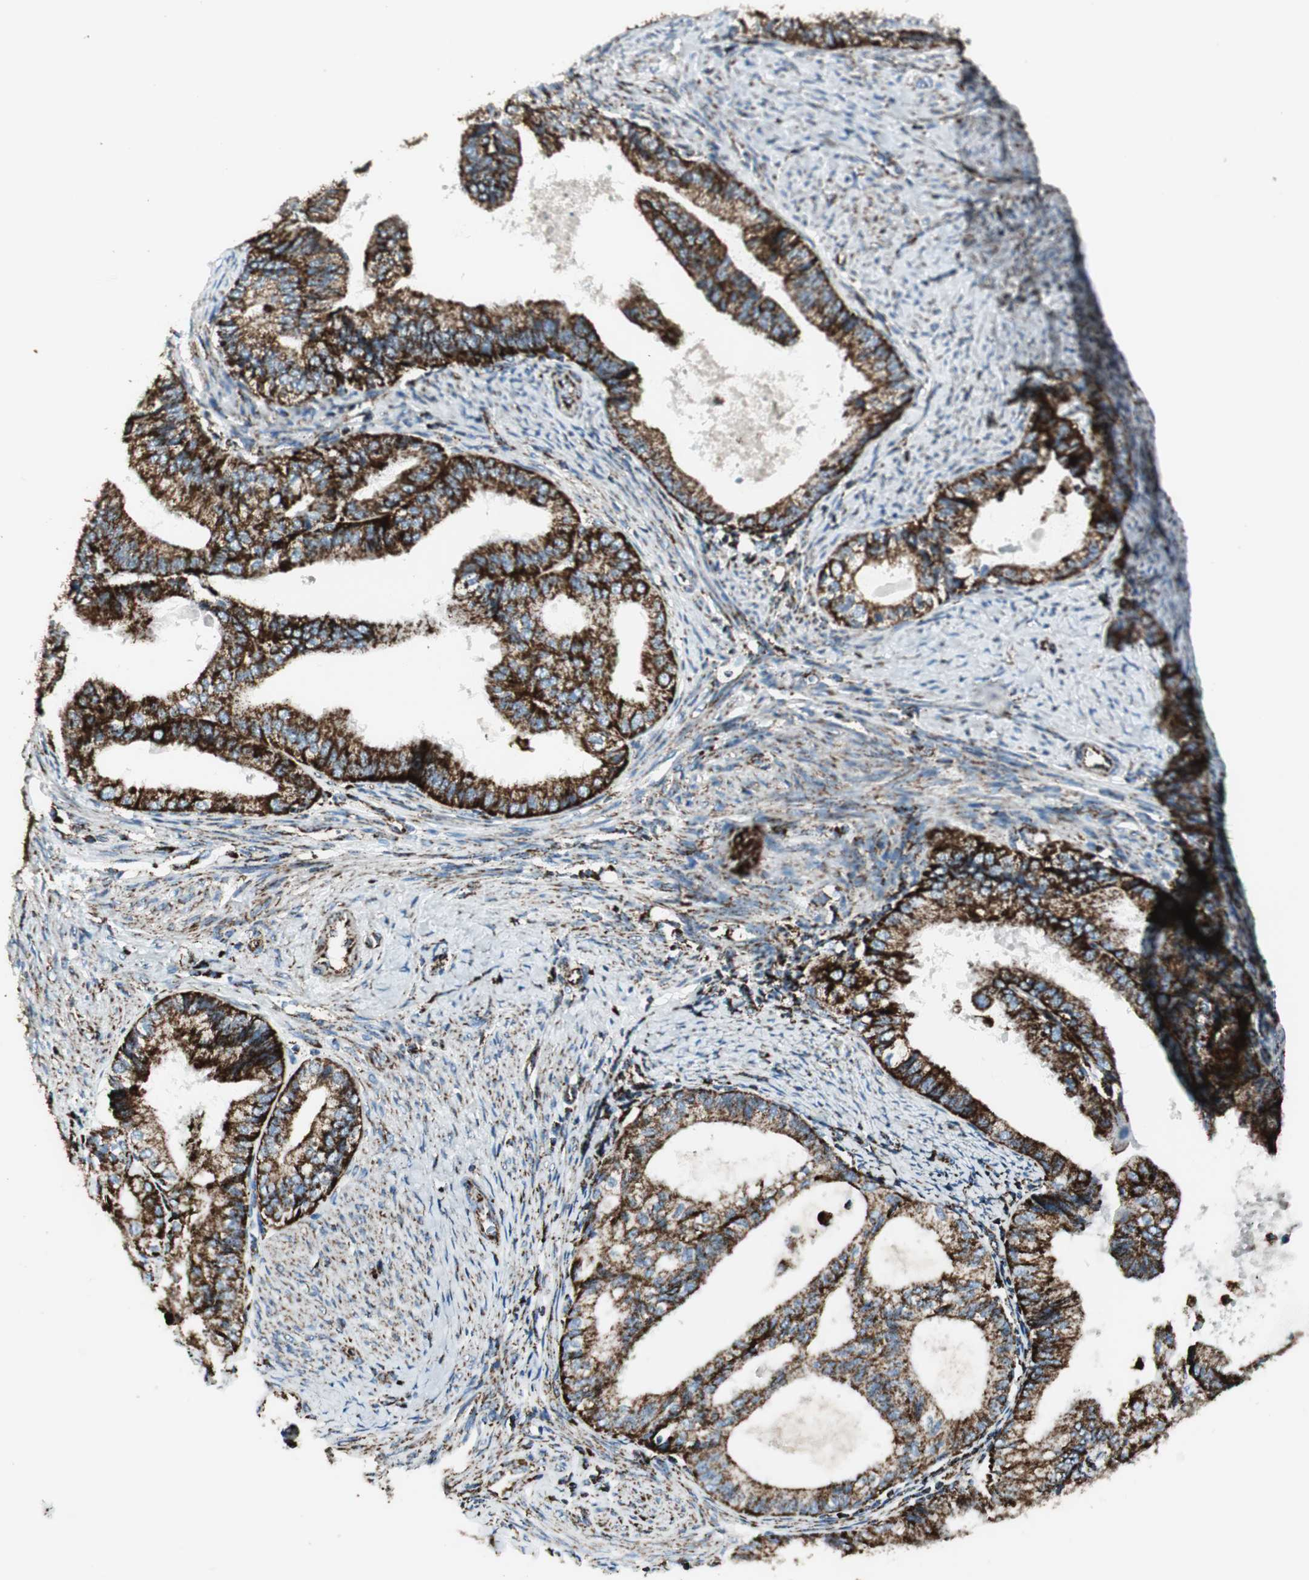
{"staining": {"intensity": "strong", "quantity": ">75%", "location": "cytoplasmic/membranous"}, "tissue": "endometrial cancer", "cell_type": "Tumor cells", "image_type": "cancer", "snomed": [{"axis": "morphology", "description": "Adenocarcinoma, NOS"}, {"axis": "topography", "description": "Endometrium"}], "caption": "Strong cytoplasmic/membranous positivity for a protein is present in approximately >75% of tumor cells of endometrial adenocarcinoma using immunohistochemistry (IHC).", "gene": "ME2", "patient": {"sex": "female", "age": 86}}